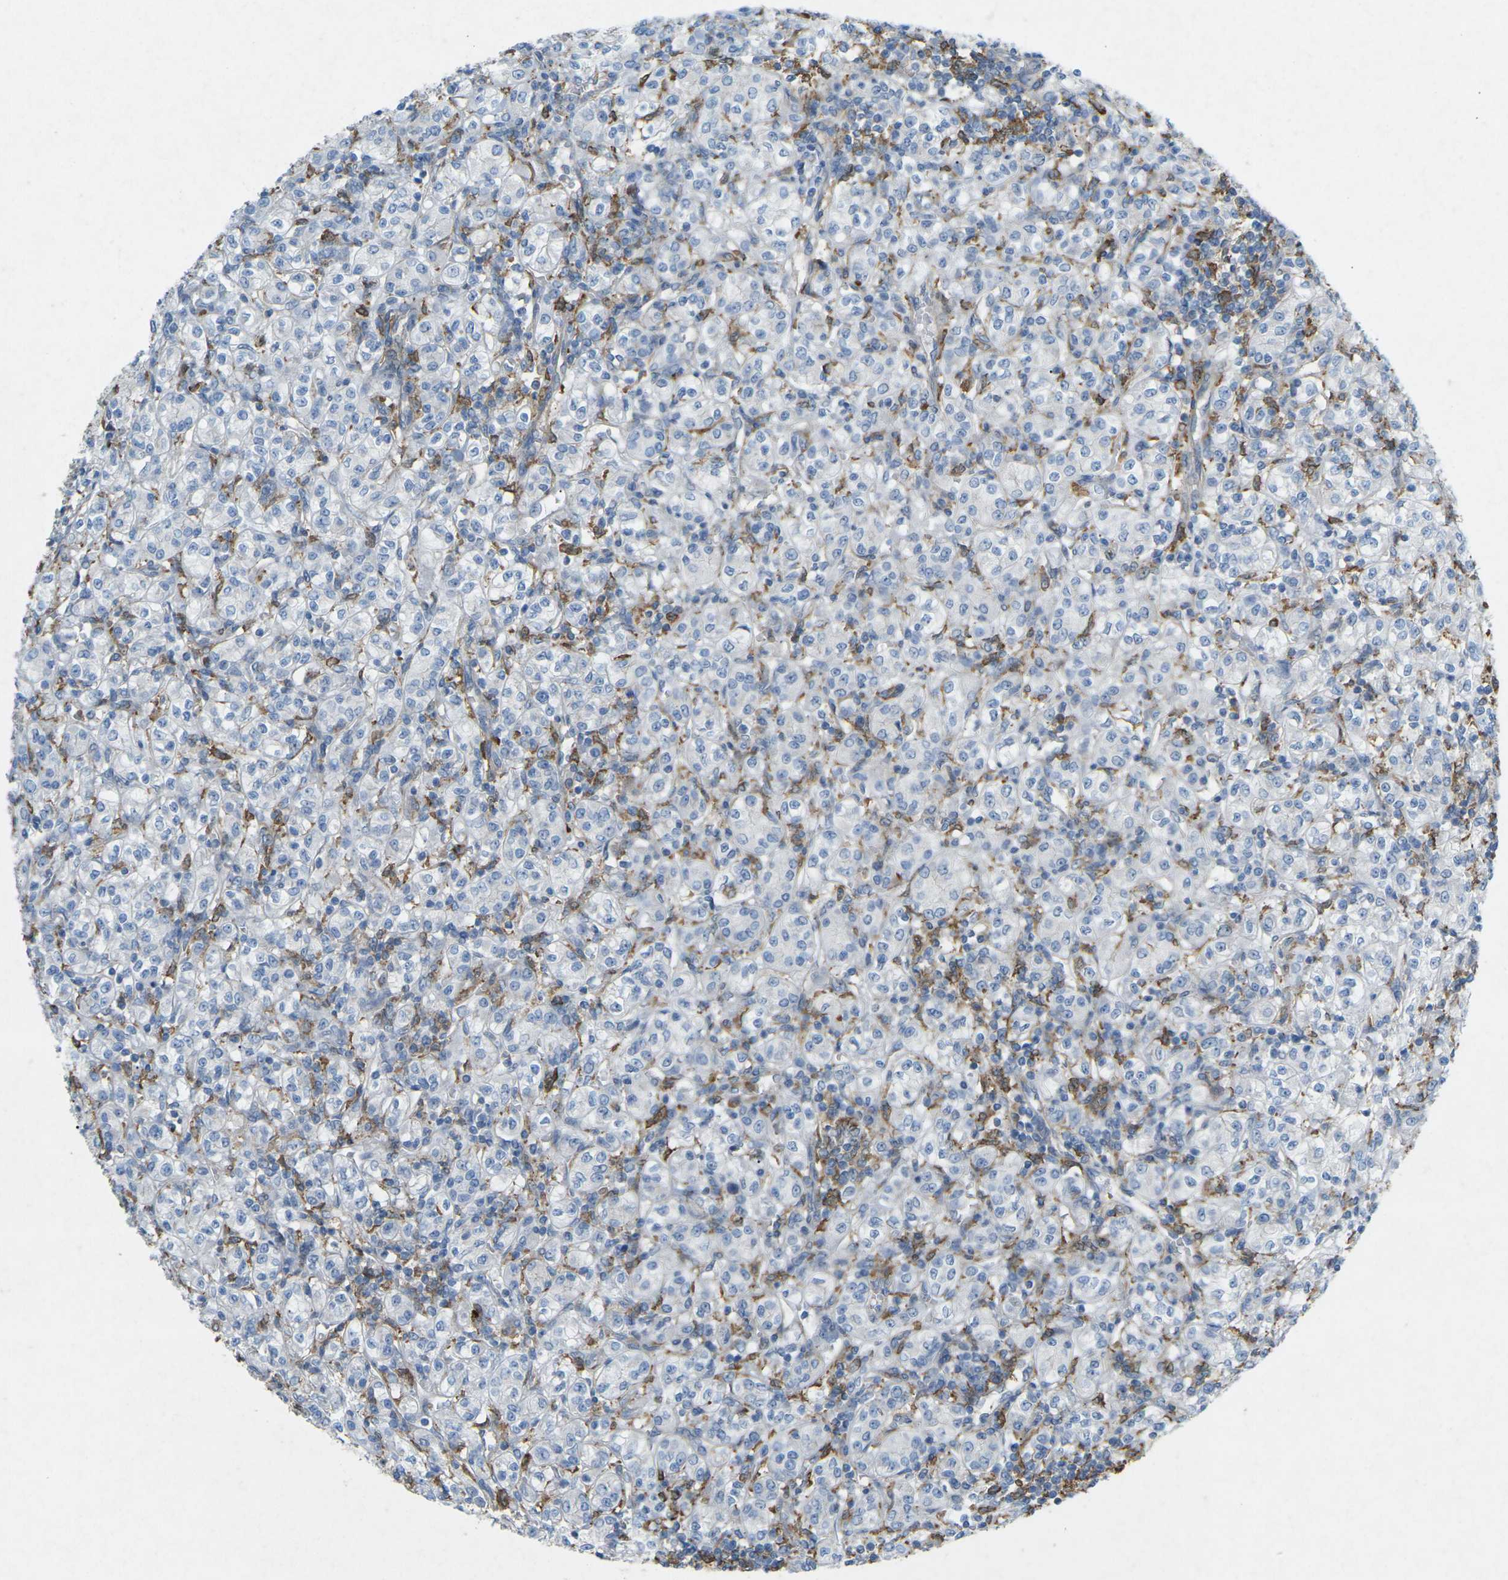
{"staining": {"intensity": "negative", "quantity": "none", "location": "none"}, "tissue": "renal cancer", "cell_type": "Tumor cells", "image_type": "cancer", "snomed": [{"axis": "morphology", "description": "Adenocarcinoma, NOS"}, {"axis": "topography", "description": "Kidney"}], "caption": "Tumor cells show no significant protein expression in renal cancer.", "gene": "STK11", "patient": {"sex": "male", "age": 77}}